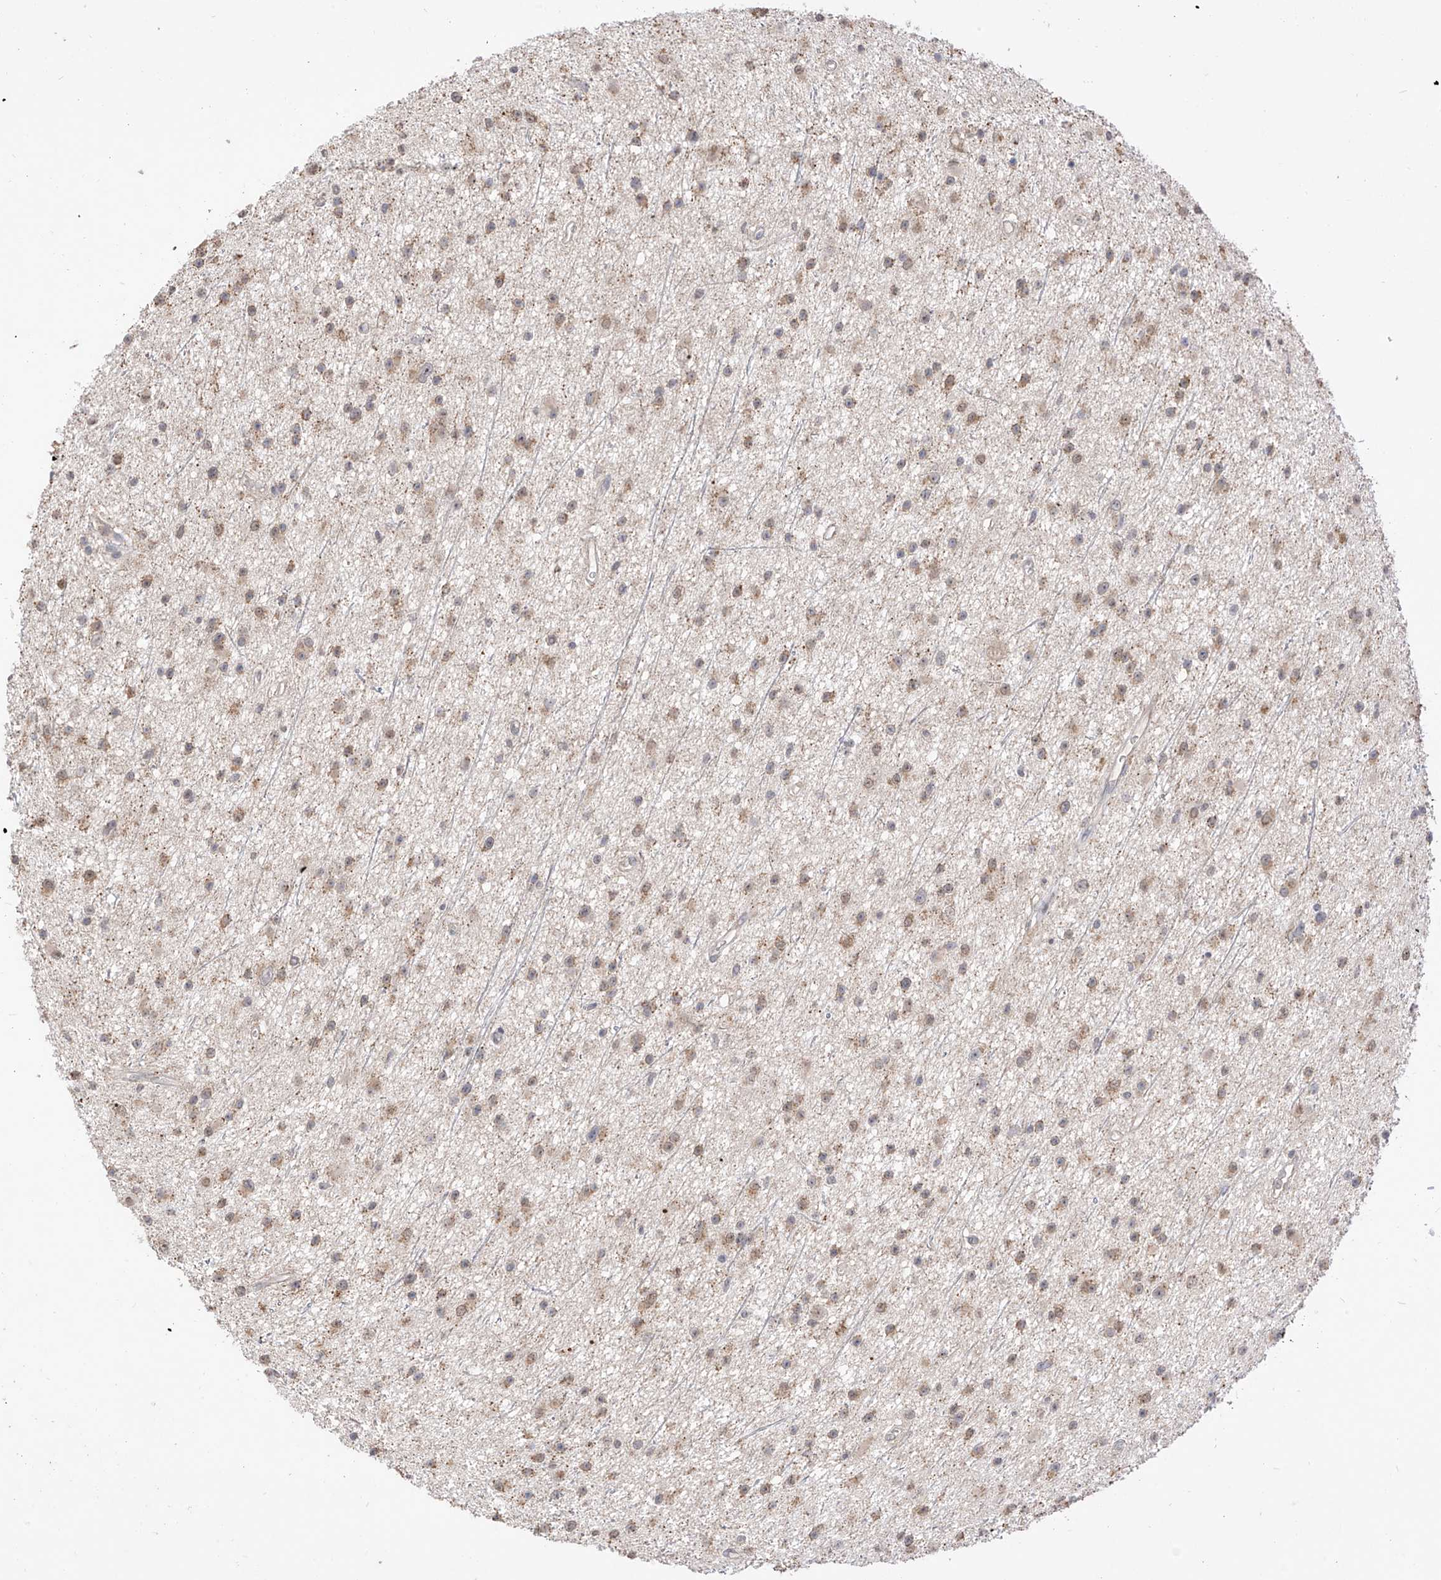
{"staining": {"intensity": "weak", "quantity": ">75%", "location": "cytoplasmic/membranous"}, "tissue": "glioma", "cell_type": "Tumor cells", "image_type": "cancer", "snomed": [{"axis": "morphology", "description": "Glioma, malignant, Low grade"}, {"axis": "topography", "description": "Cerebral cortex"}], "caption": "This is an image of immunohistochemistry staining of glioma, which shows weak staining in the cytoplasmic/membranous of tumor cells.", "gene": "LATS1", "patient": {"sex": "female", "age": 39}}